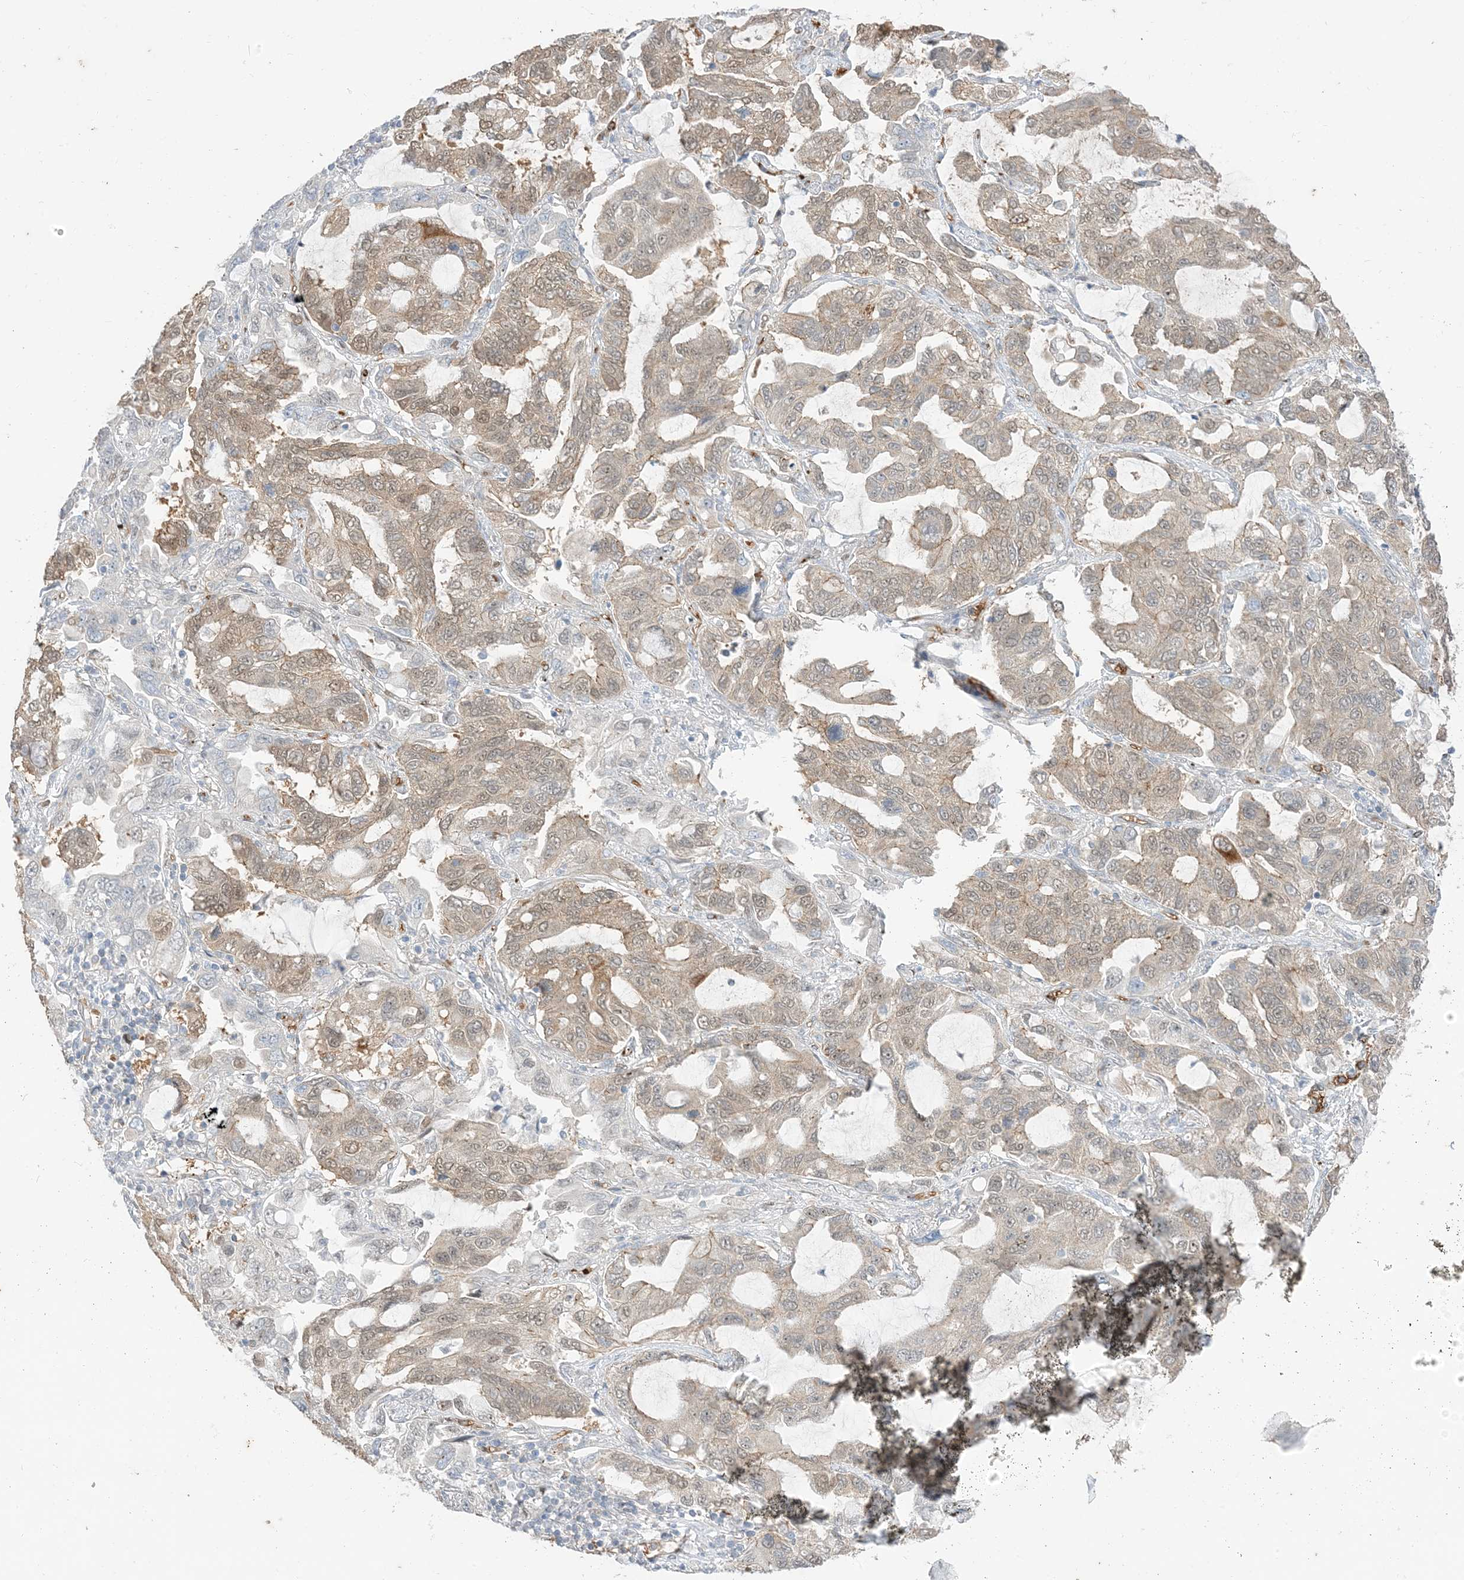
{"staining": {"intensity": "weak", "quantity": "25%-75%", "location": "cytoplasmic/membranous"}, "tissue": "lung cancer", "cell_type": "Tumor cells", "image_type": "cancer", "snomed": [{"axis": "morphology", "description": "Adenocarcinoma, NOS"}, {"axis": "topography", "description": "Lung"}], "caption": "Protein staining by immunohistochemistry exhibits weak cytoplasmic/membranous expression in approximately 25%-75% of tumor cells in lung cancer (adenocarcinoma). (DAB IHC, brown staining for protein, blue staining for nuclei).", "gene": "RIN1", "patient": {"sex": "male", "age": 64}}